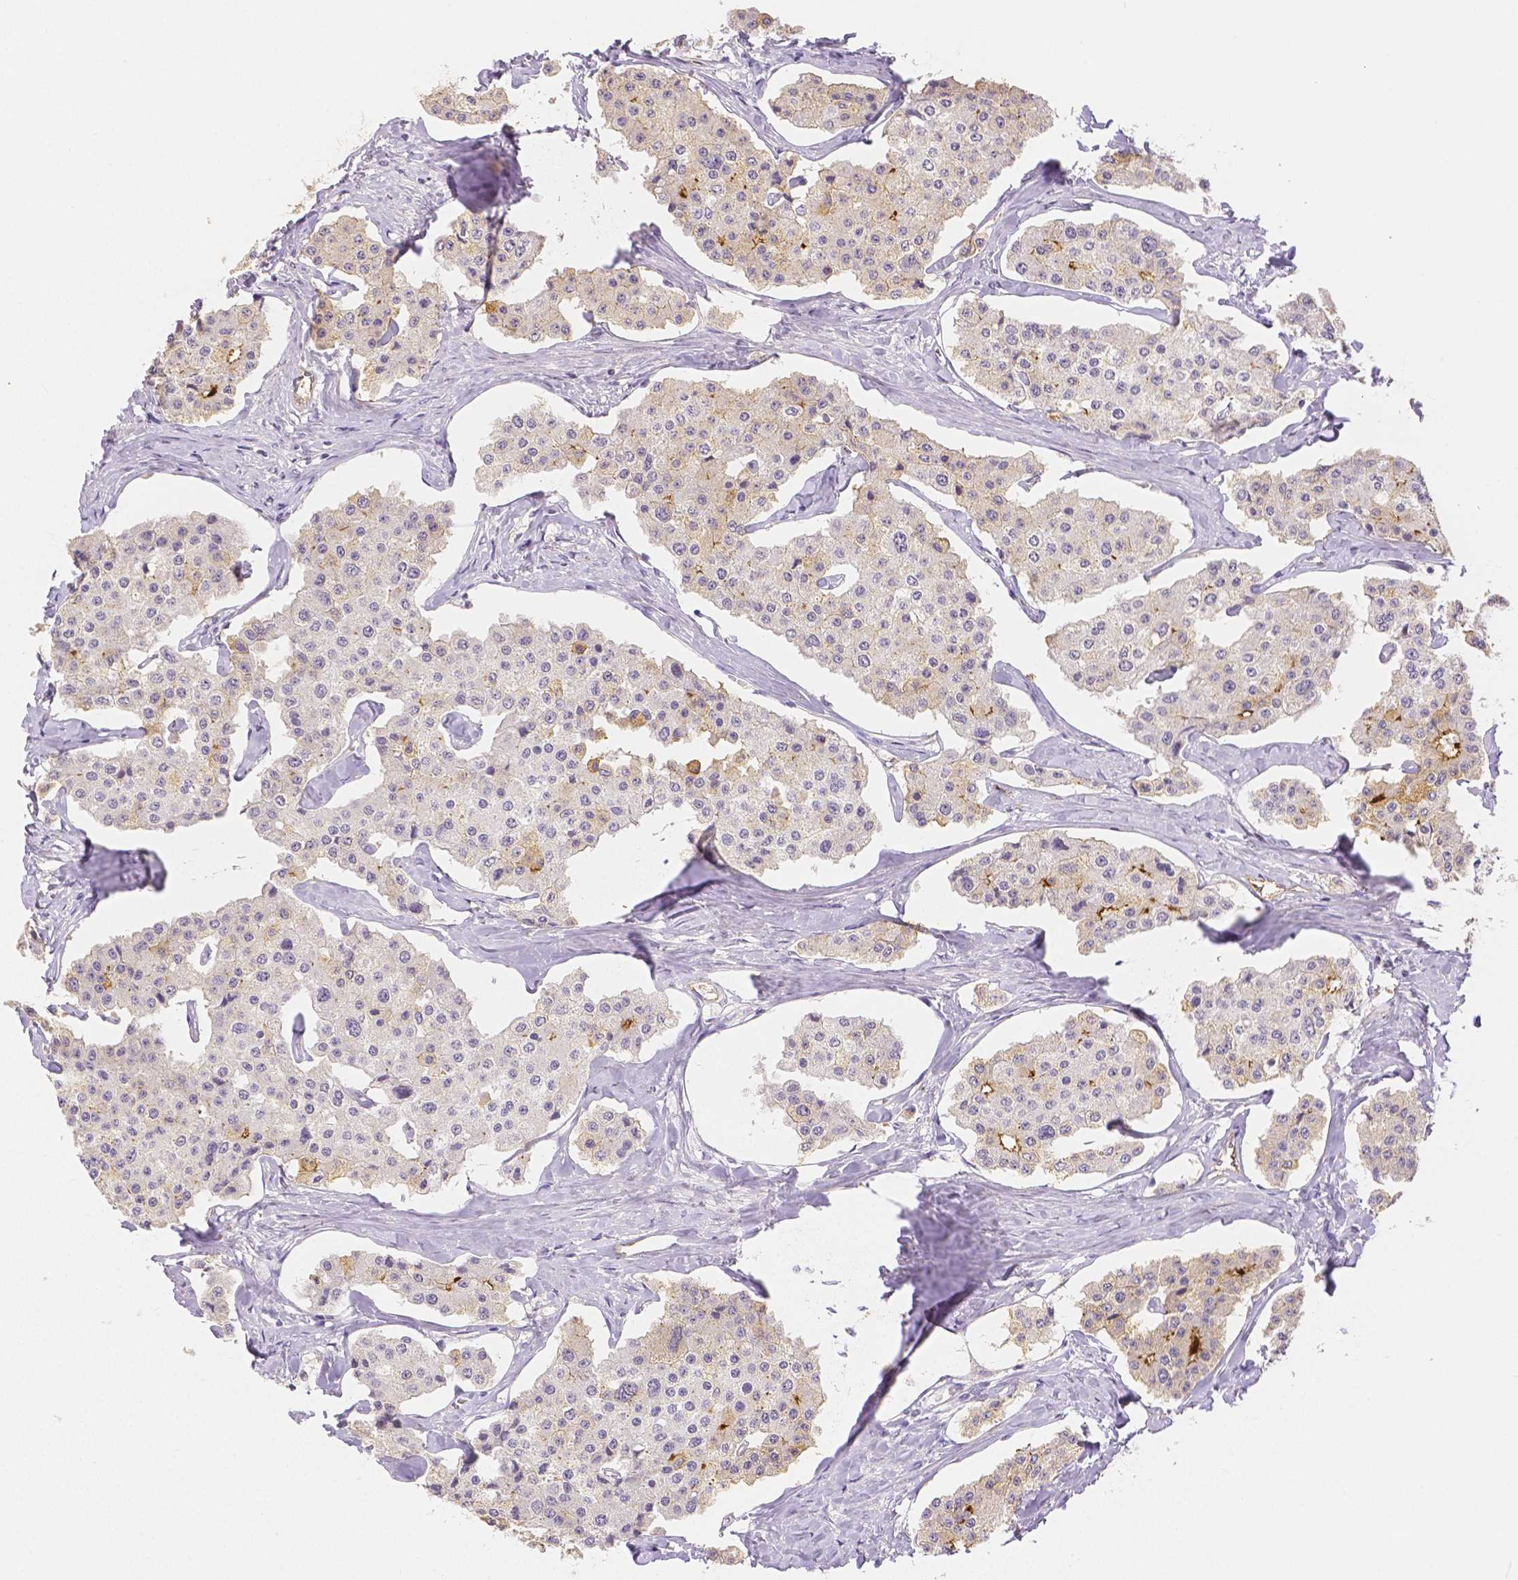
{"staining": {"intensity": "weak", "quantity": "<25%", "location": "cytoplasmic/membranous"}, "tissue": "carcinoid", "cell_type": "Tumor cells", "image_type": "cancer", "snomed": [{"axis": "morphology", "description": "Carcinoid, malignant, NOS"}, {"axis": "topography", "description": "Small intestine"}], "caption": "Immunohistochemistry photomicrograph of malignant carcinoid stained for a protein (brown), which displays no positivity in tumor cells.", "gene": "OCLN", "patient": {"sex": "female", "age": 65}}